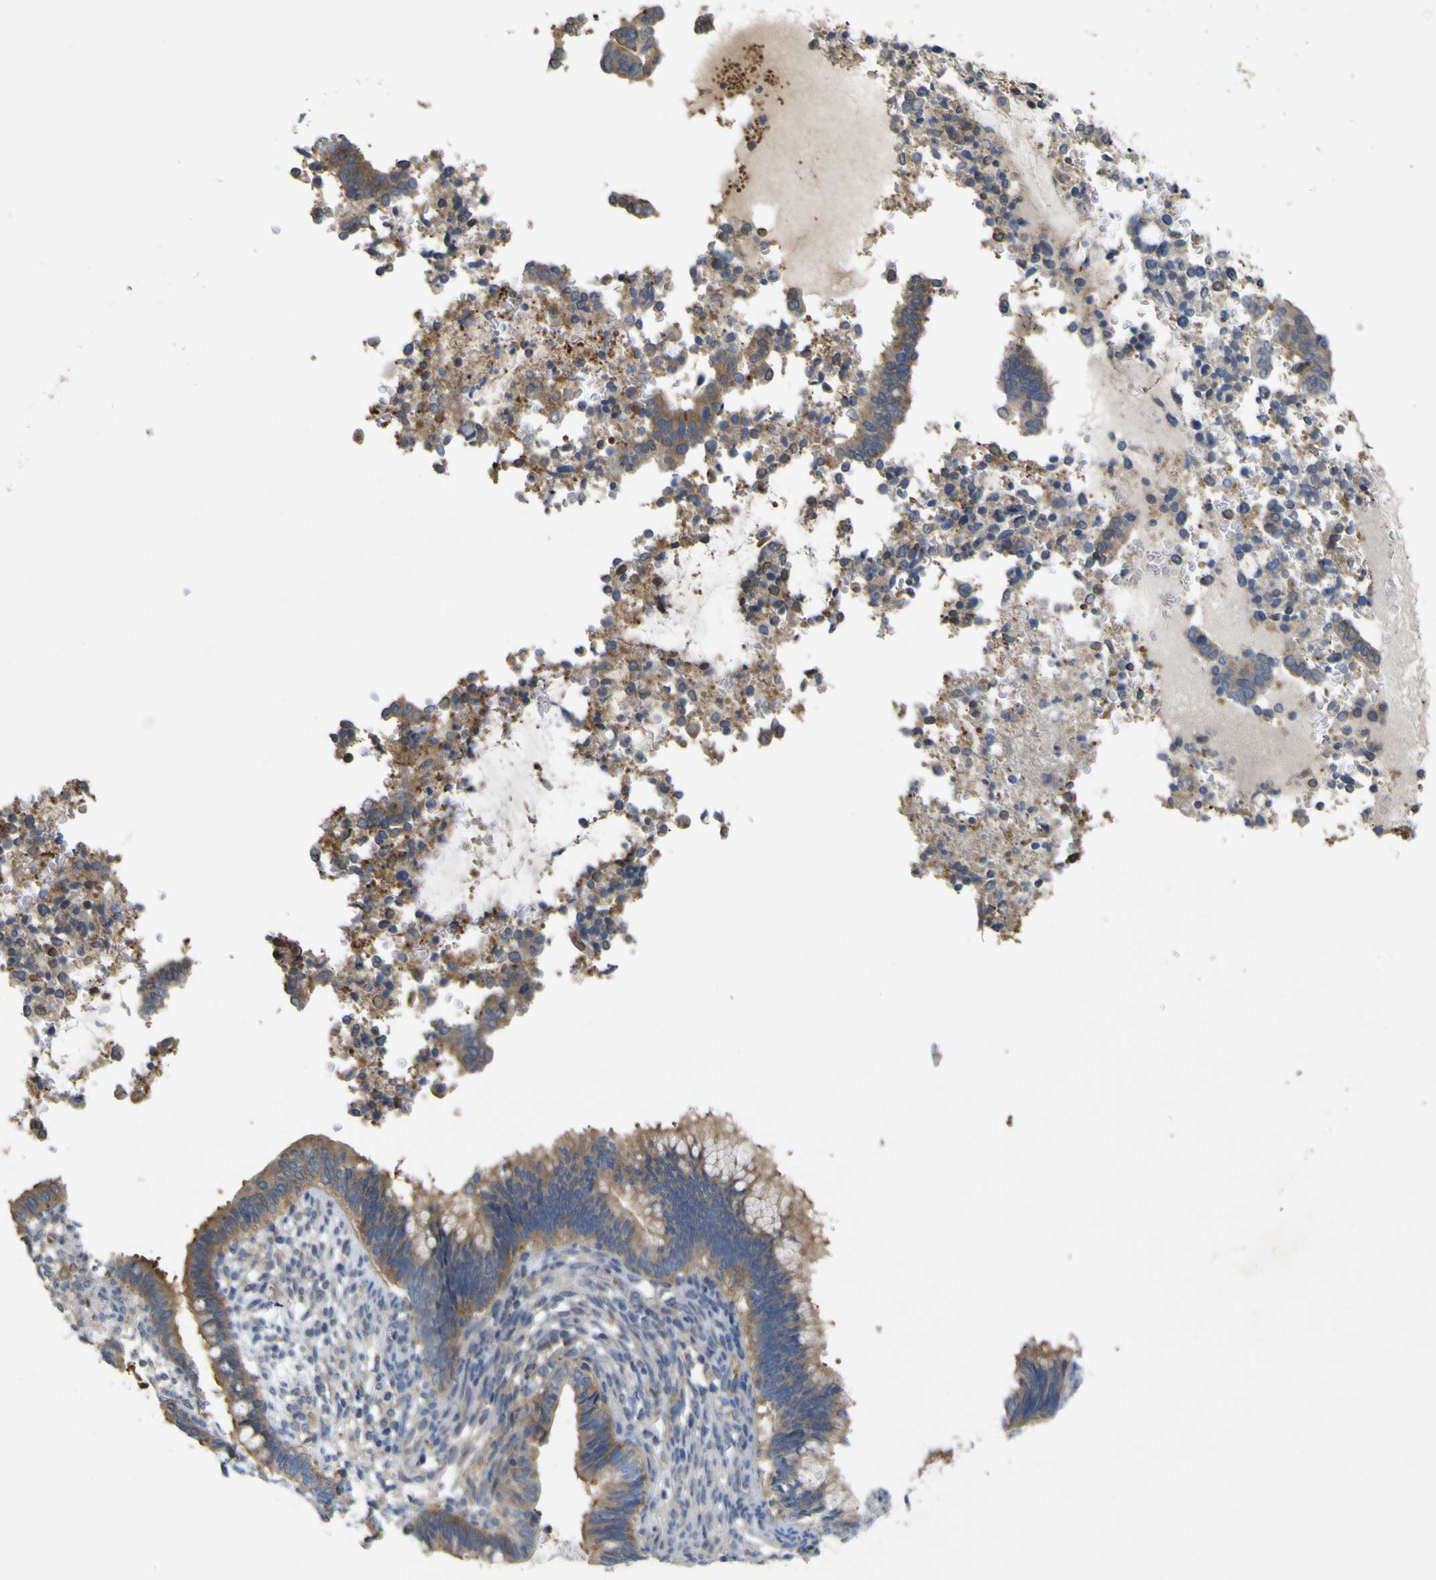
{"staining": {"intensity": "weak", "quantity": "25%-75%", "location": "cytoplasmic/membranous"}, "tissue": "cervical cancer", "cell_type": "Tumor cells", "image_type": "cancer", "snomed": [{"axis": "morphology", "description": "Adenocarcinoma, NOS"}, {"axis": "topography", "description": "Cervix"}], "caption": "The immunohistochemical stain labels weak cytoplasmic/membranous staining in tumor cells of cervical cancer (adenocarcinoma) tissue.", "gene": "MYEOV", "patient": {"sex": "female", "age": 44}}